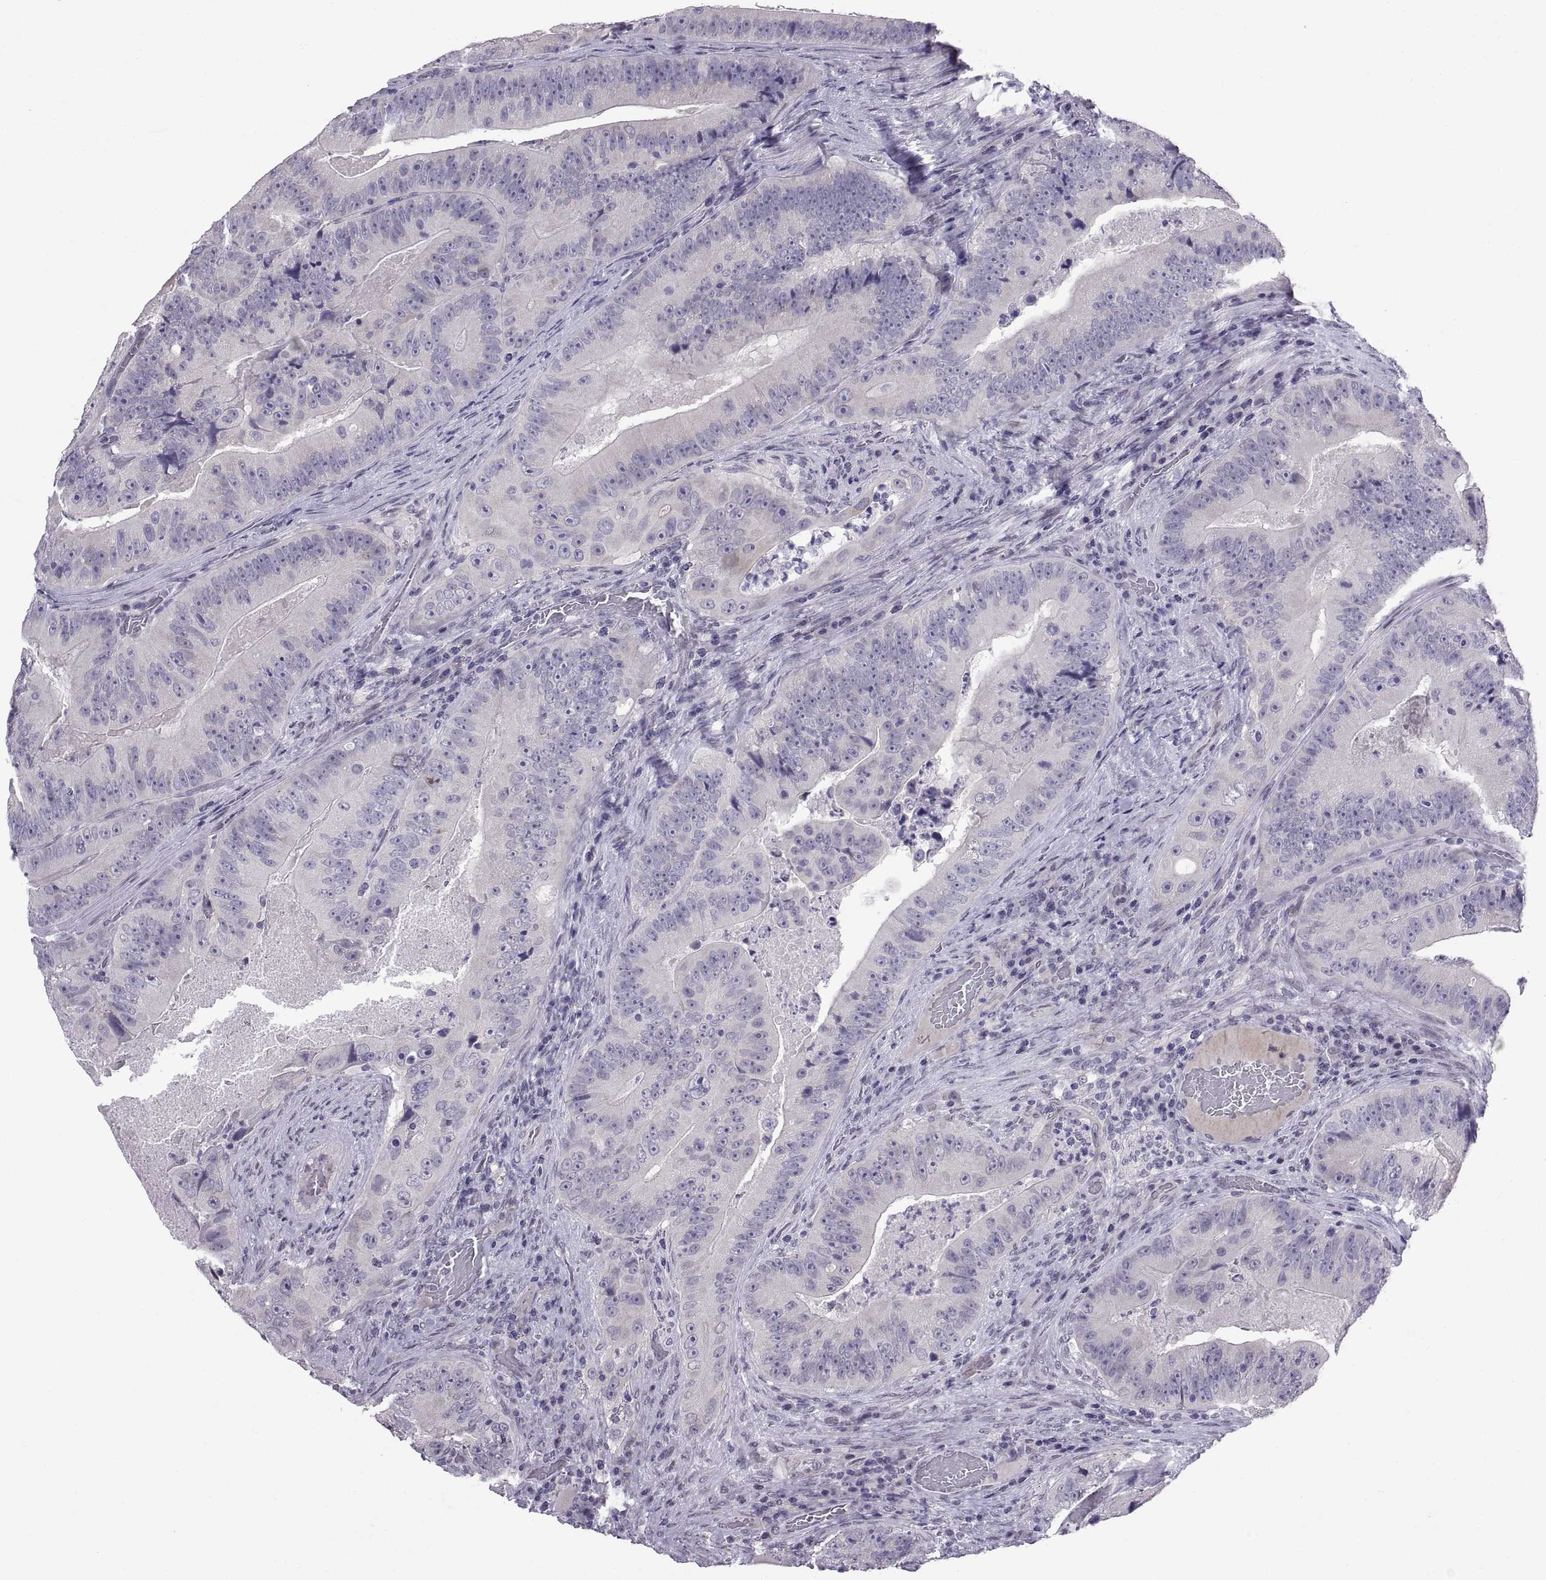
{"staining": {"intensity": "negative", "quantity": "none", "location": "none"}, "tissue": "colorectal cancer", "cell_type": "Tumor cells", "image_type": "cancer", "snomed": [{"axis": "morphology", "description": "Adenocarcinoma, NOS"}, {"axis": "topography", "description": "Colon"}], "caption": "Human adenocarcinoma (colorectal) stained for a protein using immunohistochemistry shows no expression in tumor cells.", "gene": "KRT77", "patient": {"sex": "female", "age": 86}}